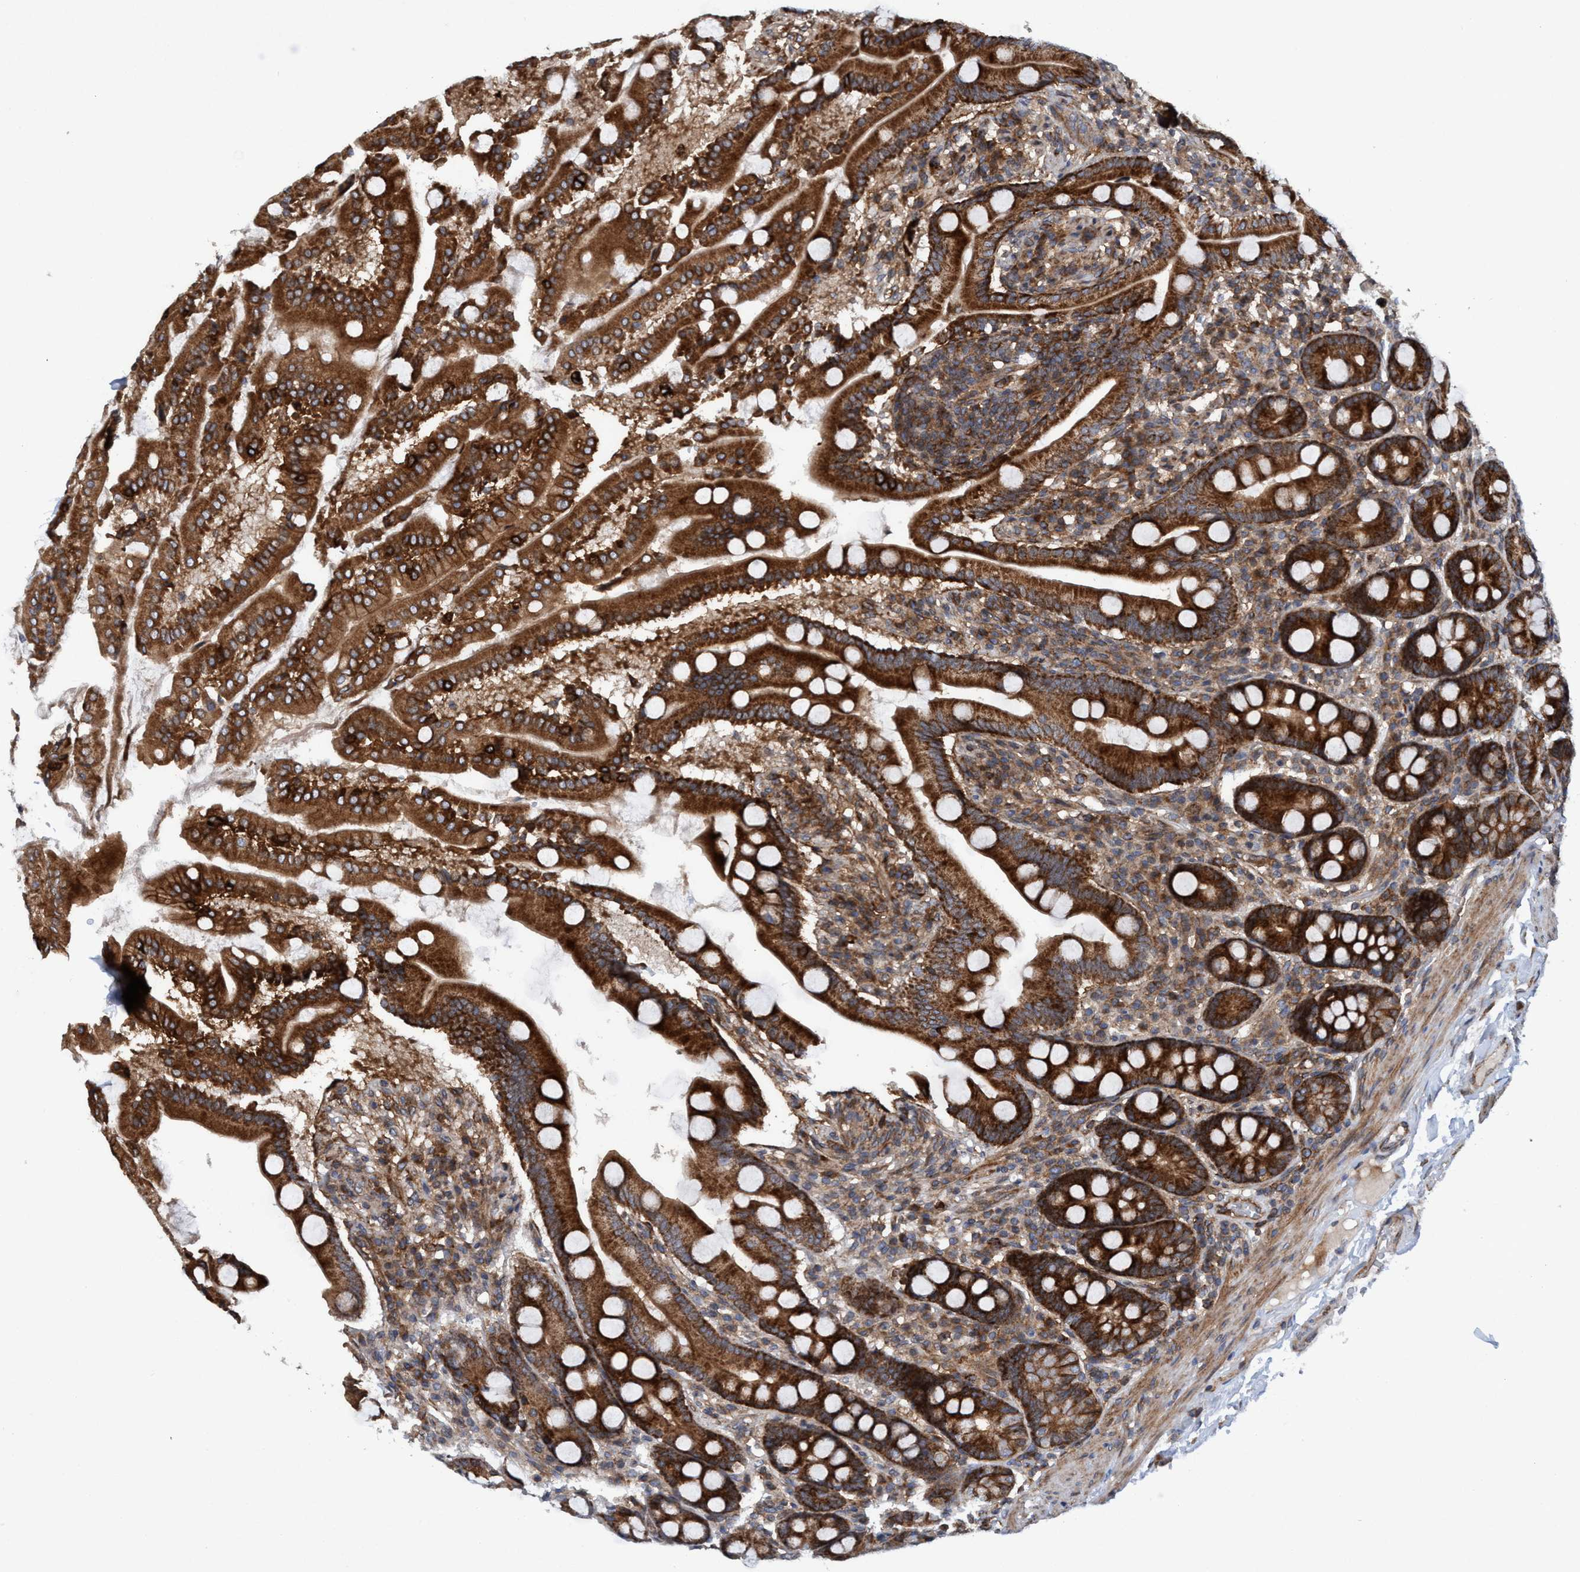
{"staining": {"intensity": "strong", "quantity": ">75%", "location": "cytoplasmic/membranous"}, "tissue": "duodenum", "cell_type": "Glandular cells", "image_type": "normal", "snomed": [{"axis": "morphology", "description": "Normal tissue, NOS"}, {"axis": "topography", "description": "Duodenum"}], "caption": "Immunohistochemical staining of unremarkable human duodenum demonstrates >75% levels of strong cytoplasmic/membranous protein expression in approximately >75% of glandular cells.", "gene": "SLC16A3", "patient": {"sex": "male", "age": 50}}